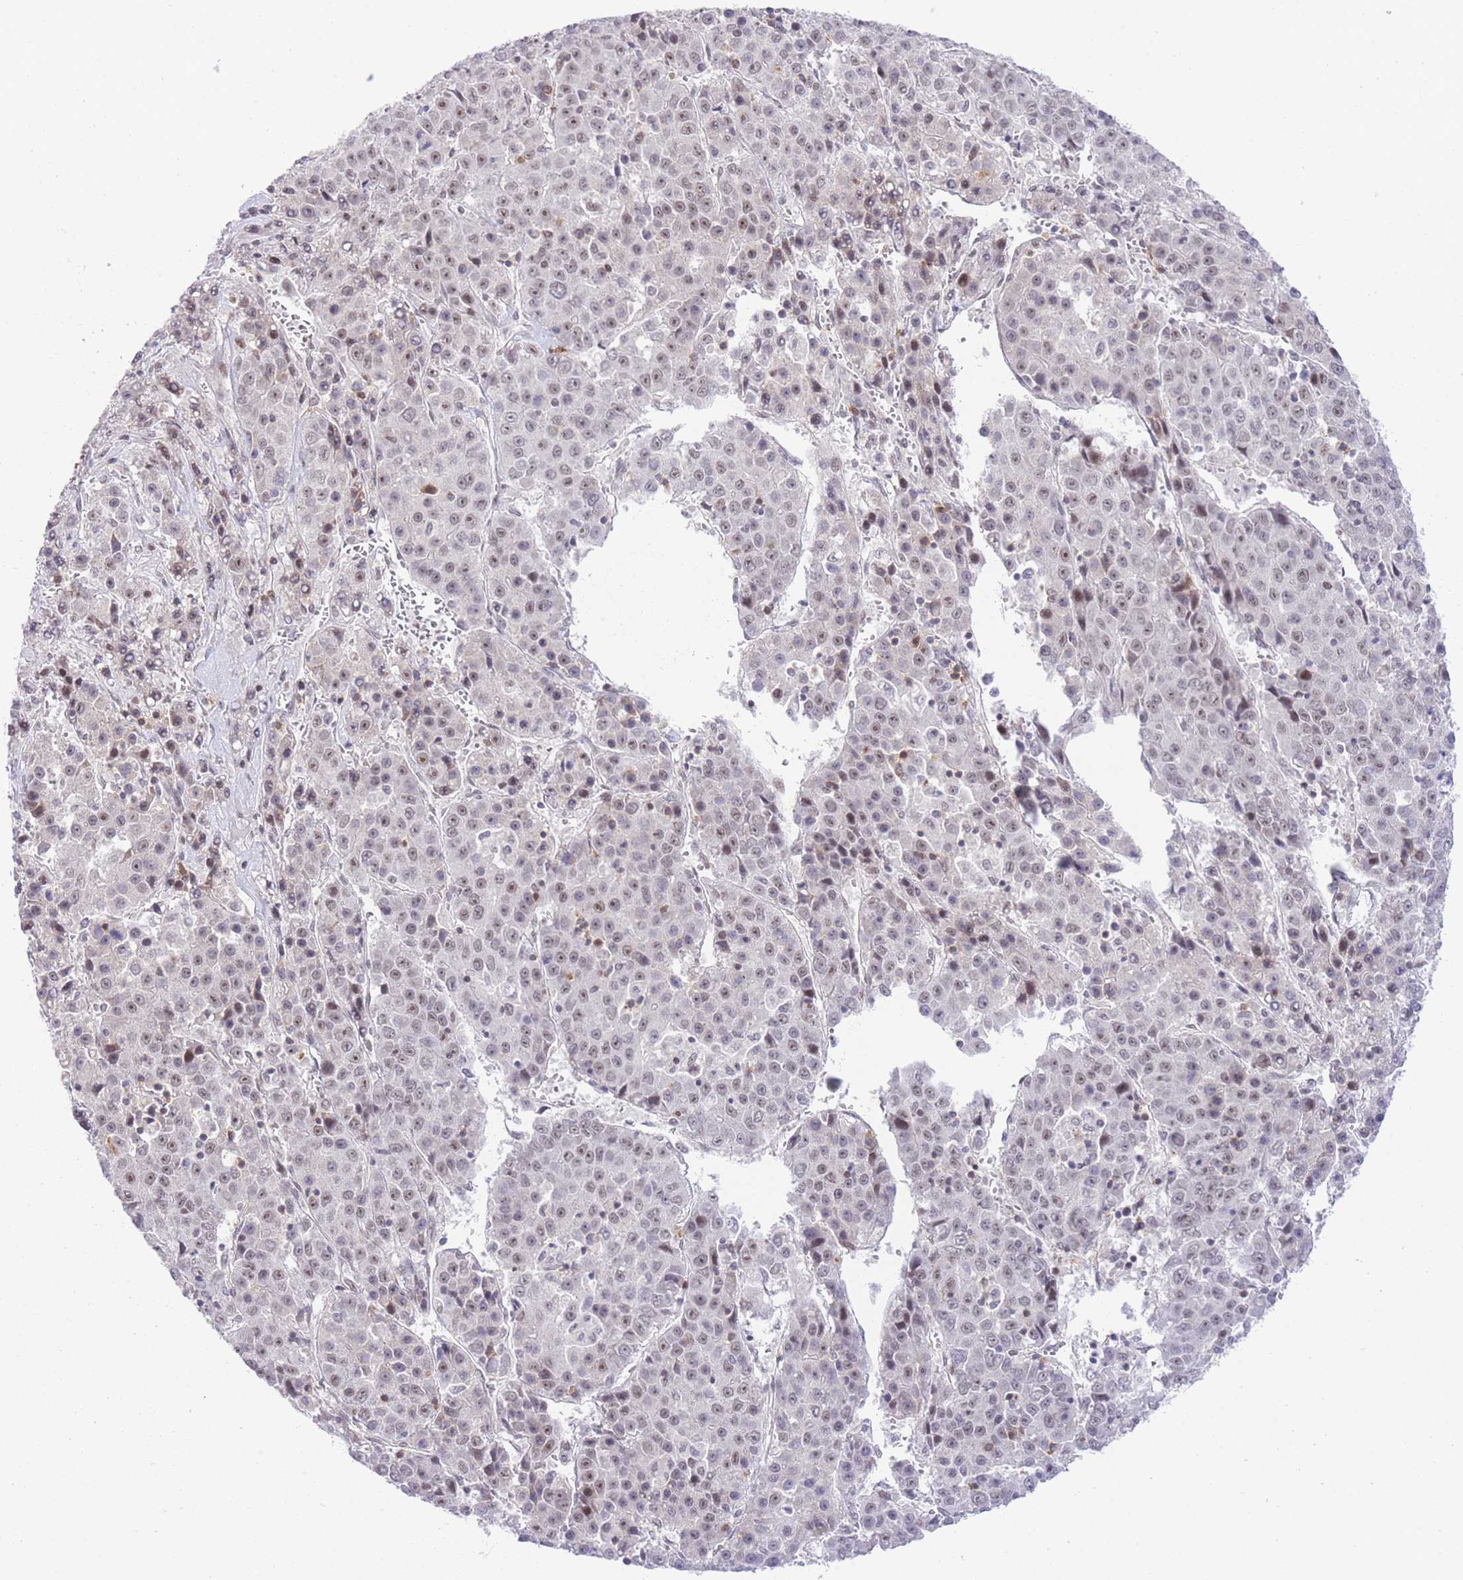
{"staining": {"intensity": "weak", "quantity": ">75%", "location": "nuclear"}, "tissue": "liver cancer", "cell_type": "Tumor cells", "image_type": "cancer", "snomed": [{"axis": "morphology", "description": "Carcinoma, Hepatocellular, NOS"}, {"axis": "topography", "description": "Liver"}], "caption": "A low amount of weak nuclear positivity is appreciated in approximately >75% of tumor cells in hepatocellular carcinoma (liver) tissue.", "gene": "STK39", "patient": {"sex": "female", "age": 53}}